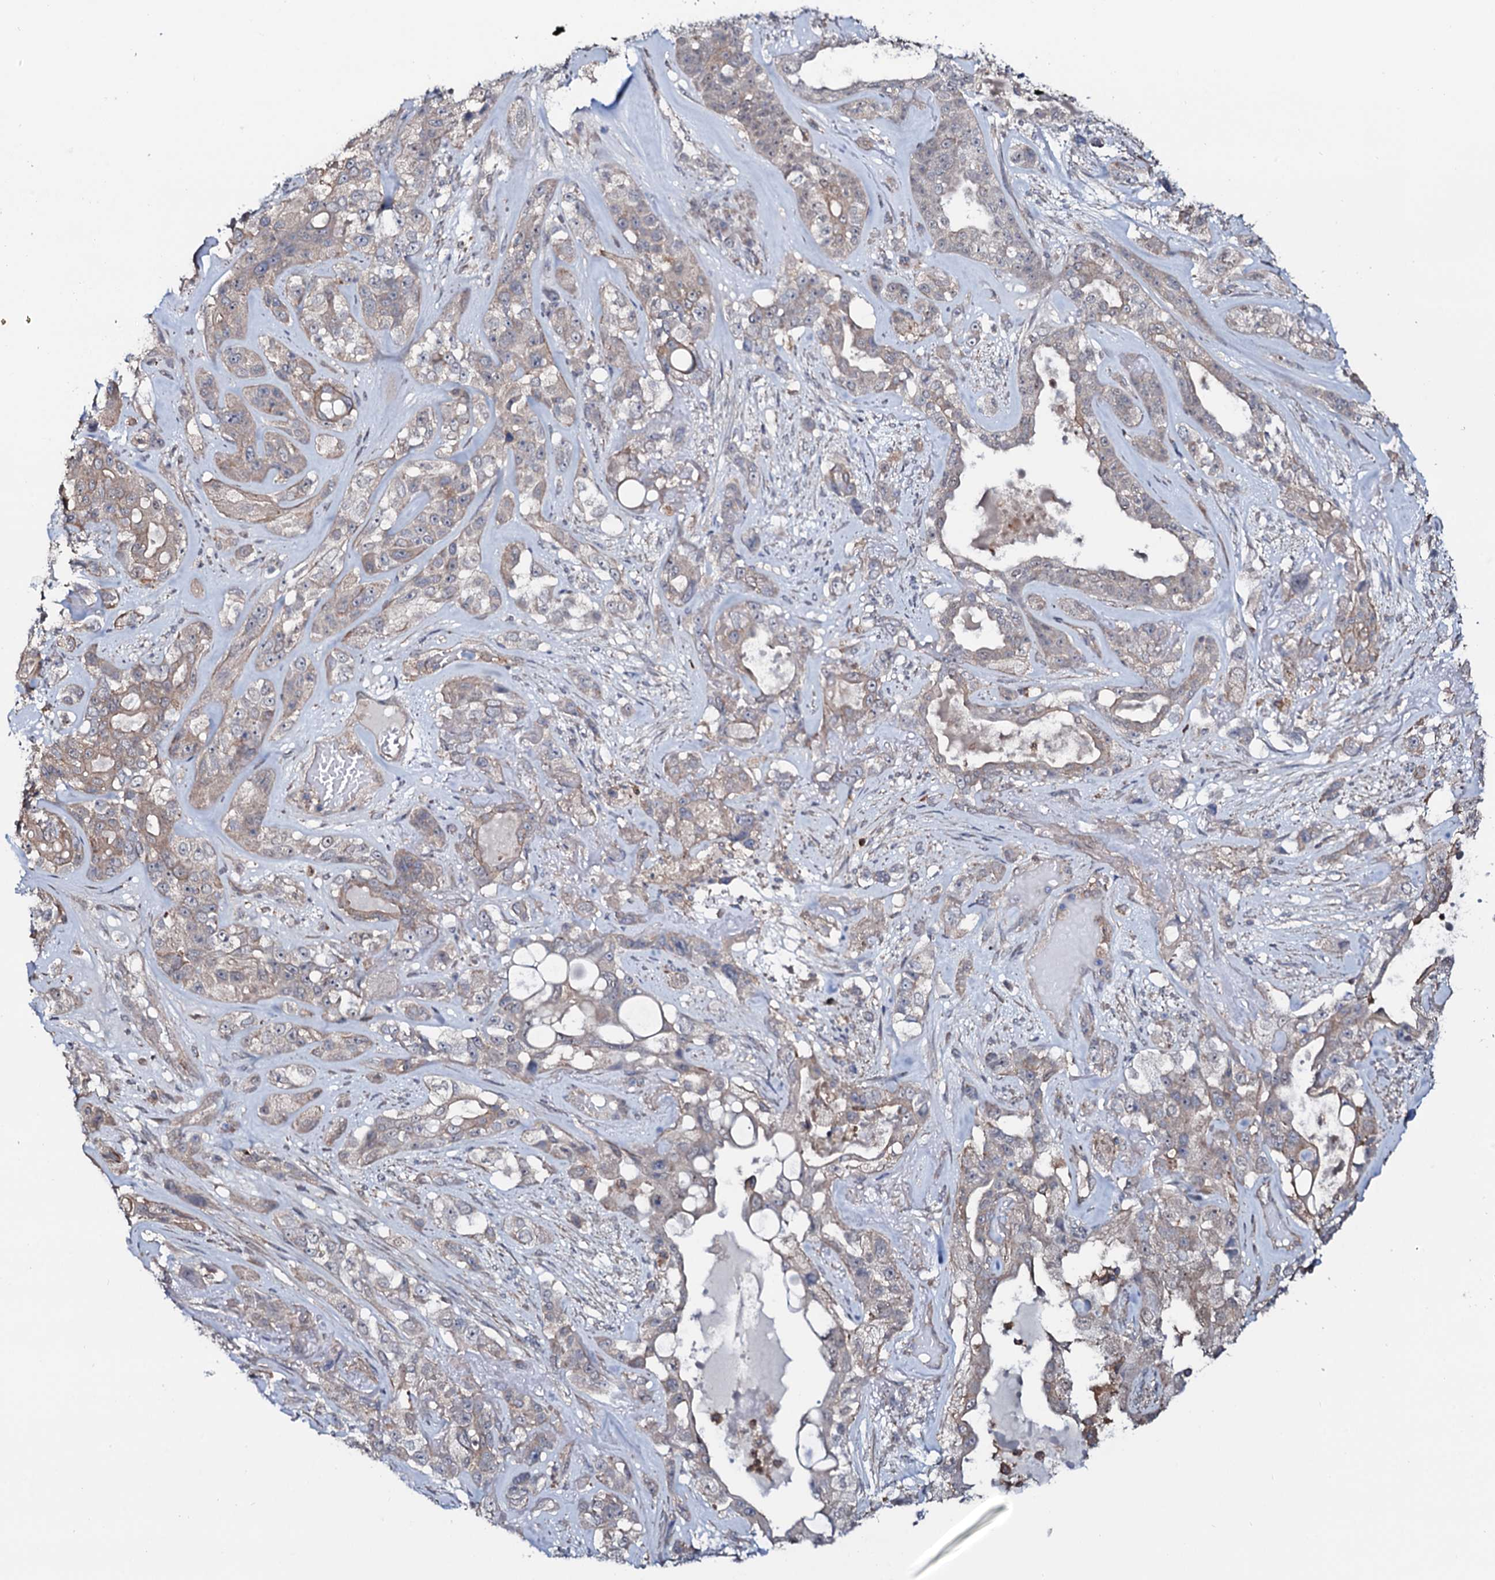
{"staining": {"intensity": "weak", "quantity": "<25%", "location": "cytoplasmic/membranous"}, "tissue": "lung cancer", "cell_type": "Tumor cells", "image_type": "cancer", "snomed": [{"axis": "morphology", "description": "Squamous cell carcinoma, NOS"}, {"axis": "topography", "description": "Lung"}], "caption": "Squamous cell carcinoma (lung) was stained to show a protein in brown. There is no significant staining in tumor cells.", "gene": "COG6", "patient": {"sex": "female", "age": 70}}